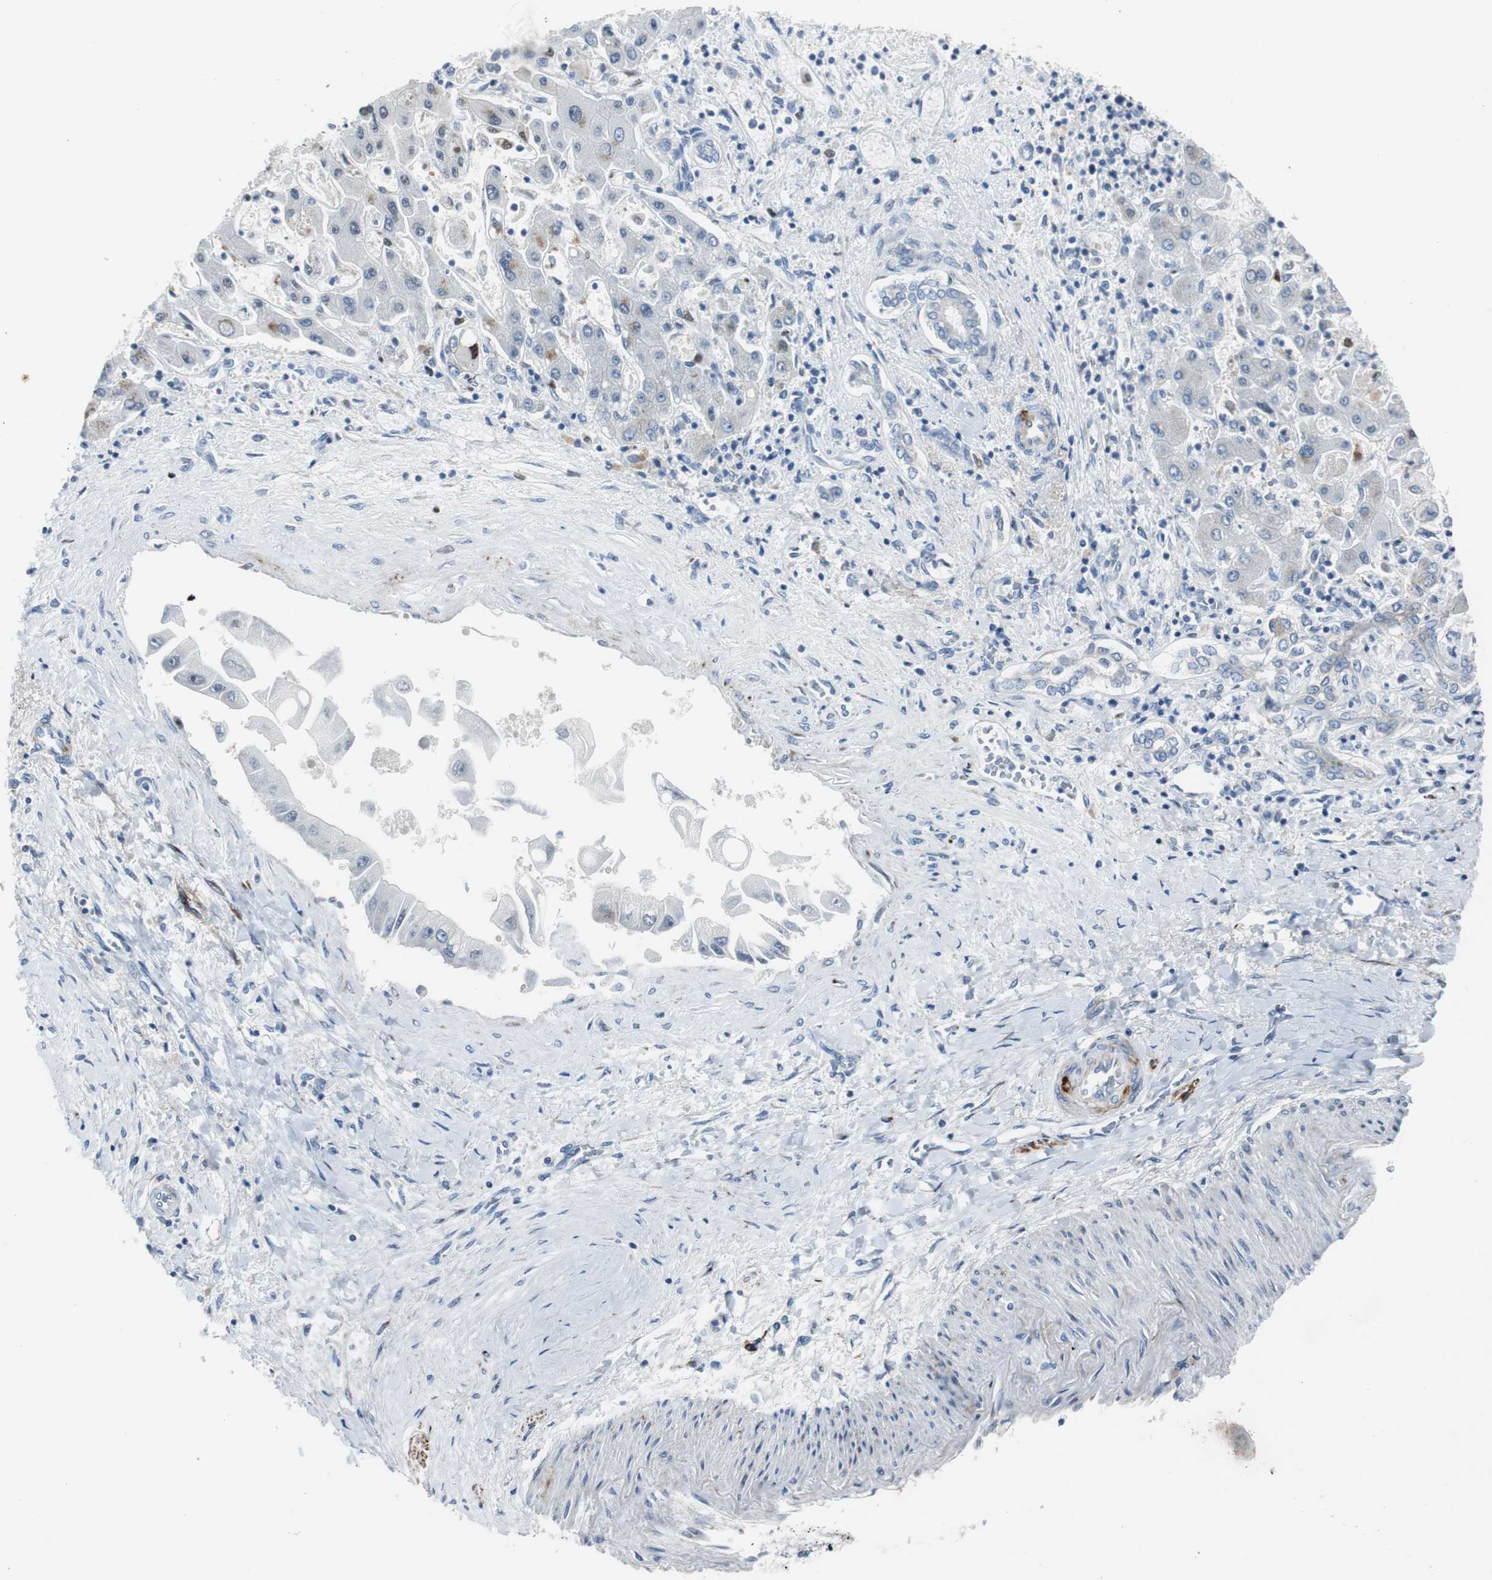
{"staining": {"intensity": "moderate", "quantity": "<25%", "location": "cytoplasmic/membranous"}, "tissue": "liver cancer", "cell_type": "Tumor cells", "image_type": "cancer", "snomed": [{"axis": "morphology", "description": "Cholangiocarcinoma"}, {"axis": "topography", "description": "Liver"}], "caption": "The image shows immunohistochemical staining of cholangiocarcinoma (liver). There is moderate cytoplasmic/membranous expression is seen in about <25% of tumor cells. (brown staining indicates protein expression, while blue staining denotes nuclei).", "gene": "BBC3", "patient": {"sex": "male", "age": 50}}